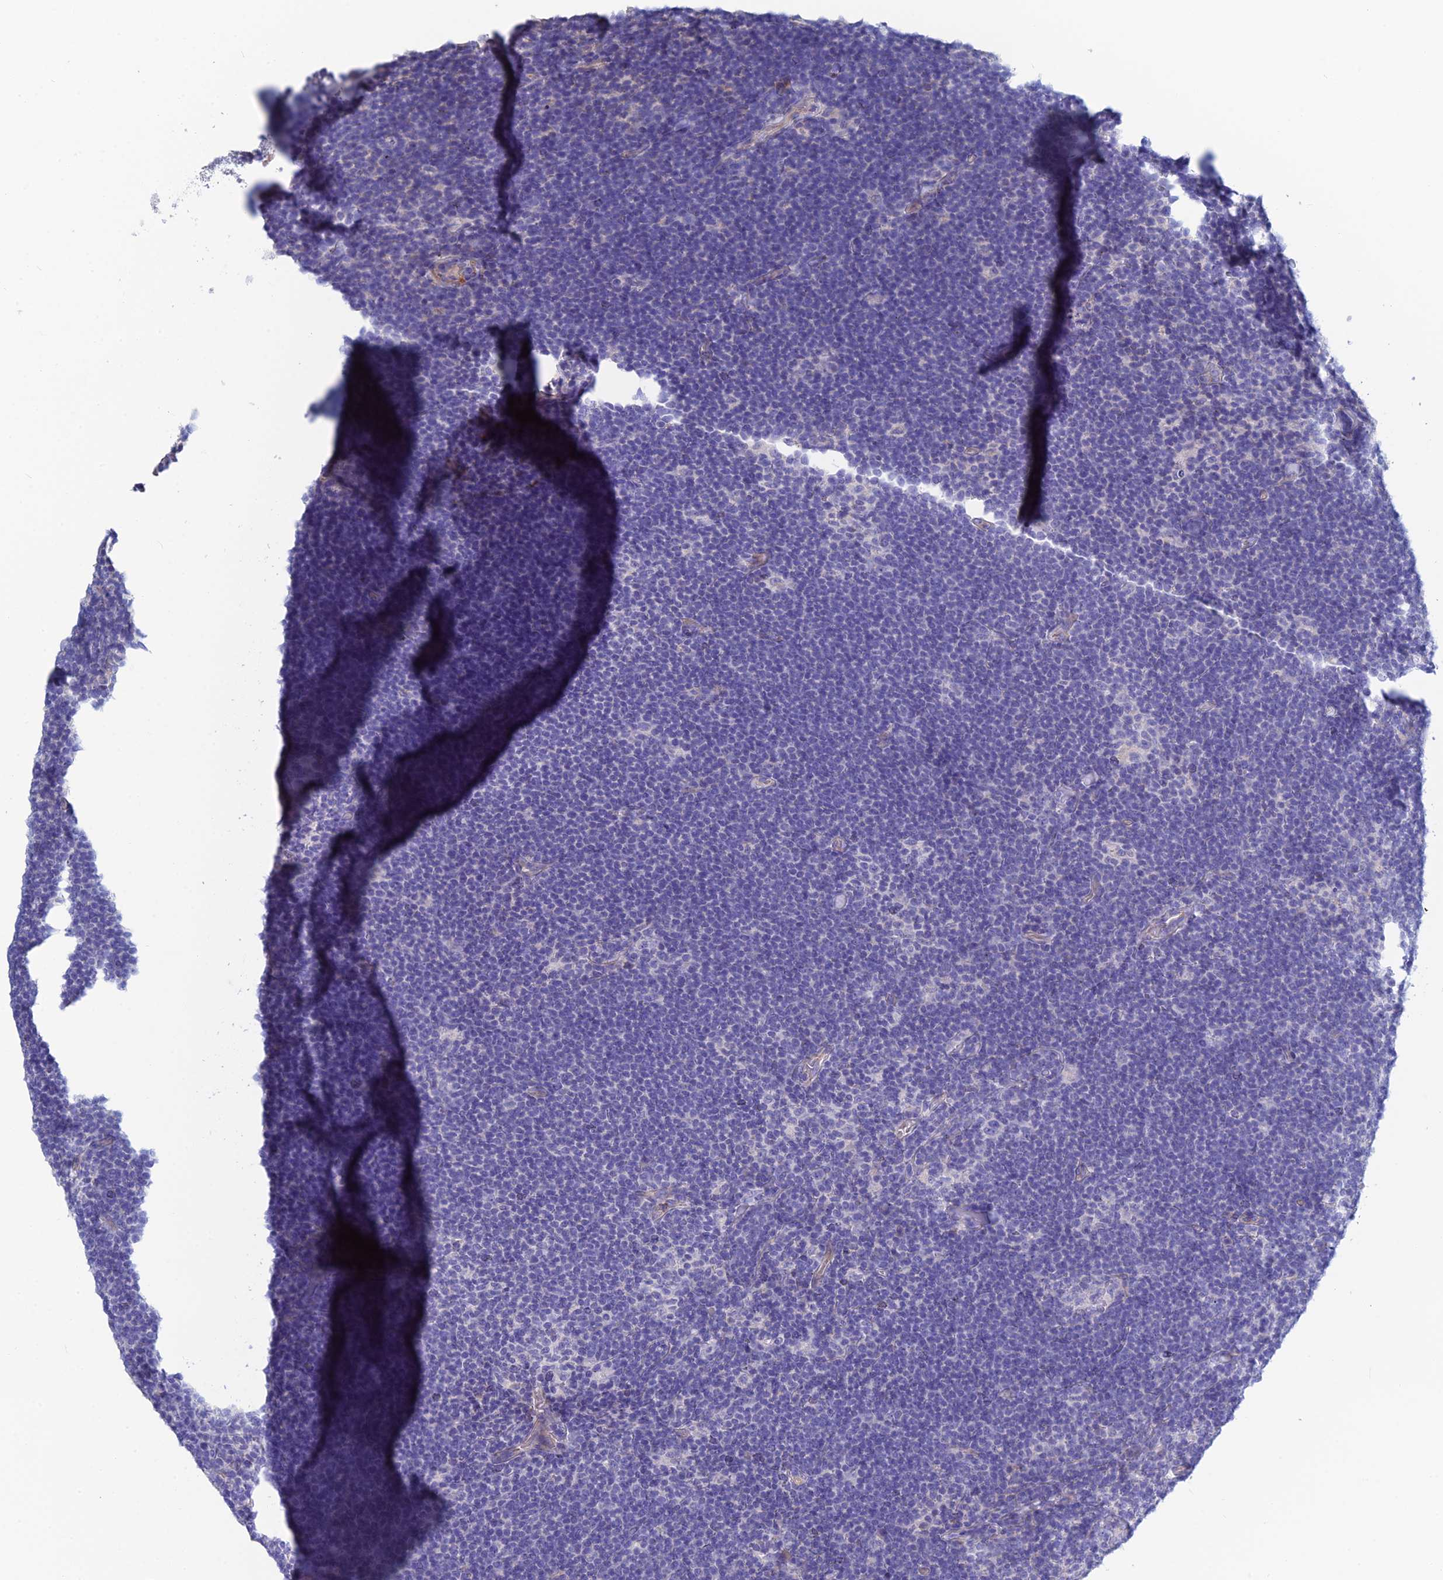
{"staining": {"intensity": "negative", "quantity": "none", "location": "none"}, "tissue": "lymphoma", "cell_type": "Tumor cells", "image_type": "cancer", "snomed": [{"axis": "morphology", "description": "Hodgkin's disease, NOS"}, {"axis": "topography", "description": "Lymph node"}], "caption": "This is a photomicrograph of immunohistochemistry staining of lymphoma, which shows no staining in tumor cells. (IHC, brightfield microscopy, high magnification).", "gene": "PCDHA8", "patient": {"sex": "female", "age": 57}}